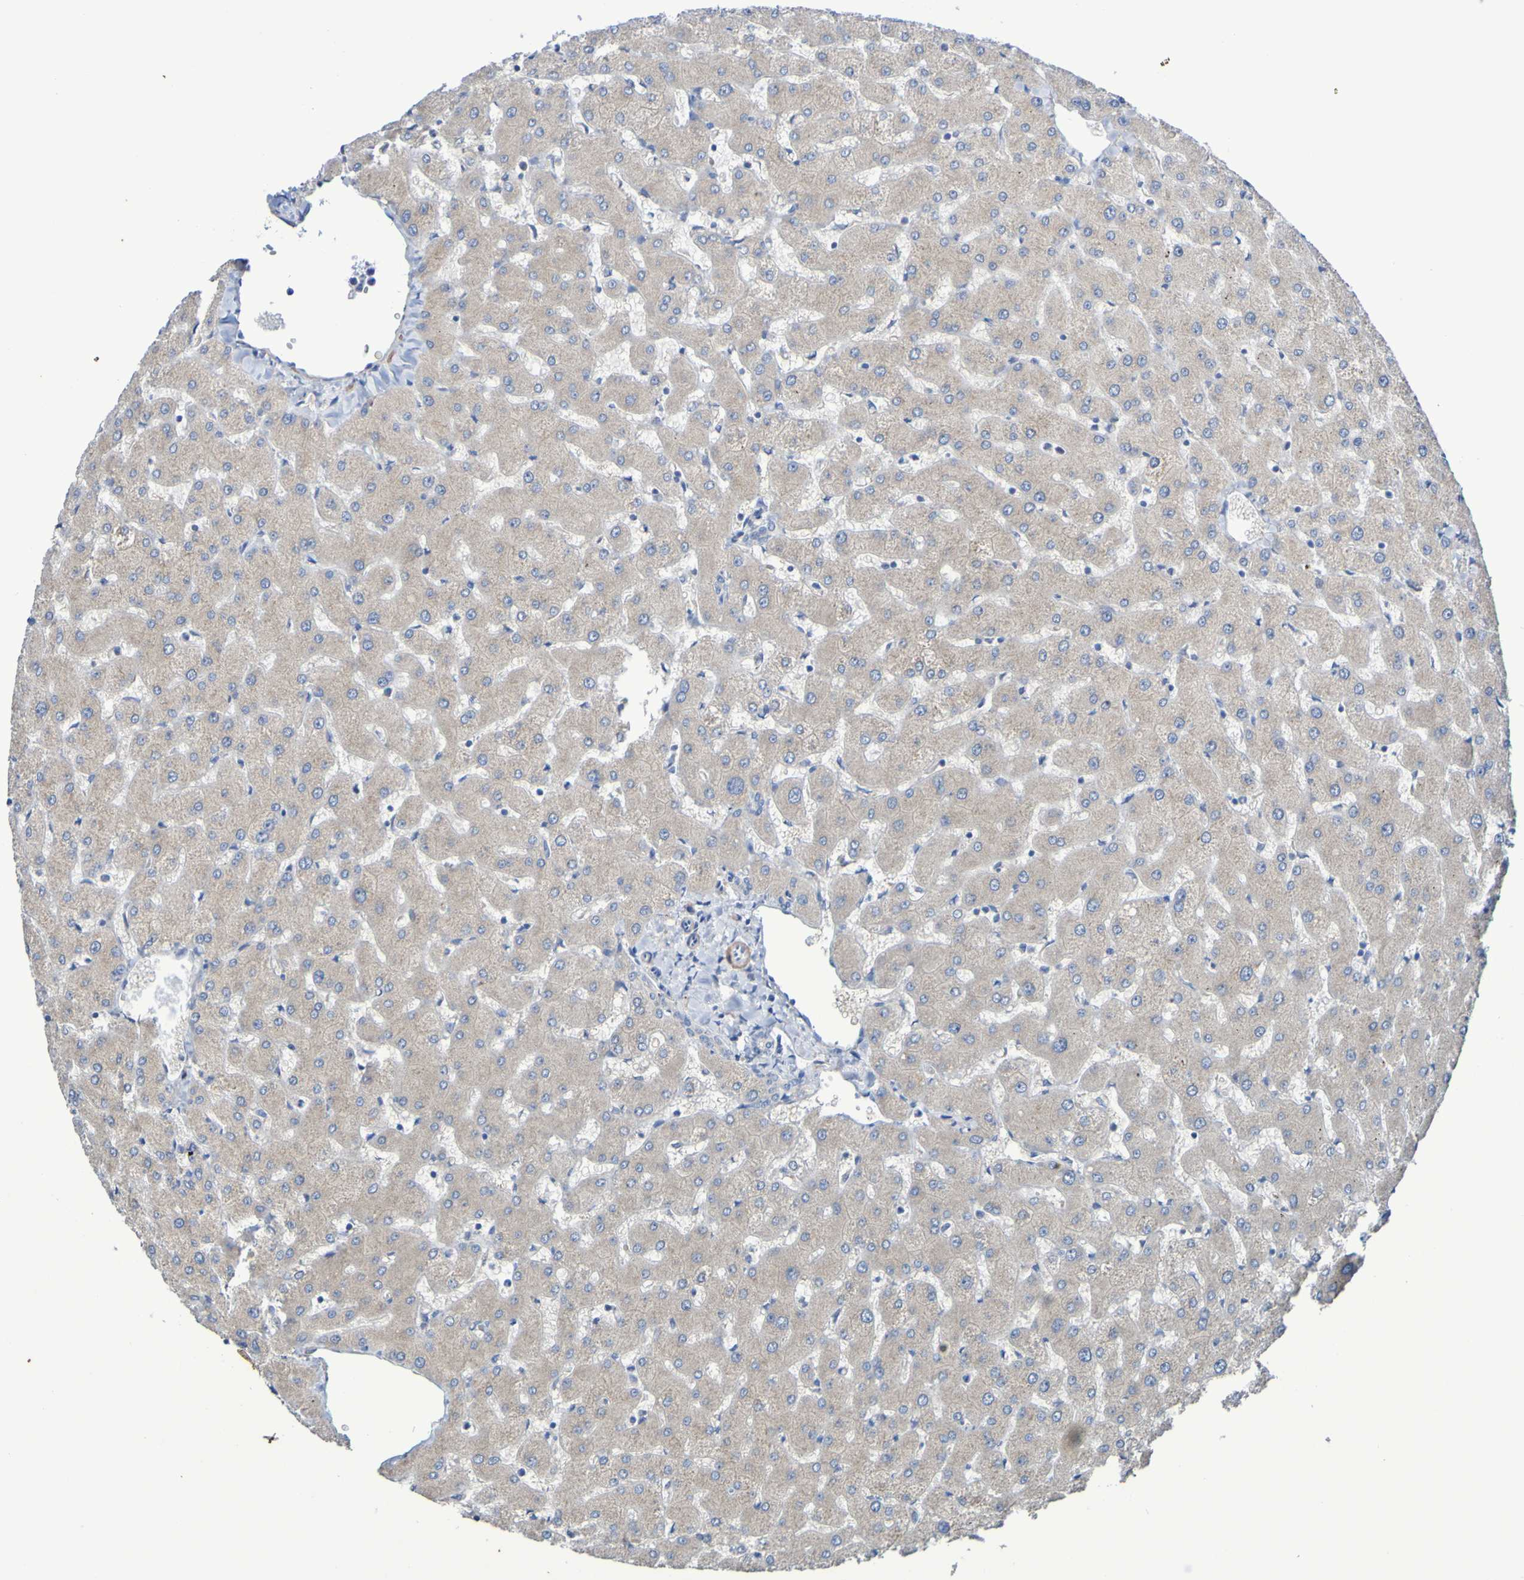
{"staining": {"intensity": "negative", "quantity": "none", "location": "none"}, "tissue": "liver", "cell_type": "Cholangiocytes", "image_type": "normal", "snomed": [{"axis": "morphology", "description": "Normal tissue, NOS"}, {"axis": "topography", "description": "Liver"}], "caption": "This is a micrograph of immunohistochemistry staining of unremarkable liver, which shows no expression in cholangiocytes.", "gene": "SRPRB", "patient": {"sex": "female", "age": 63}}